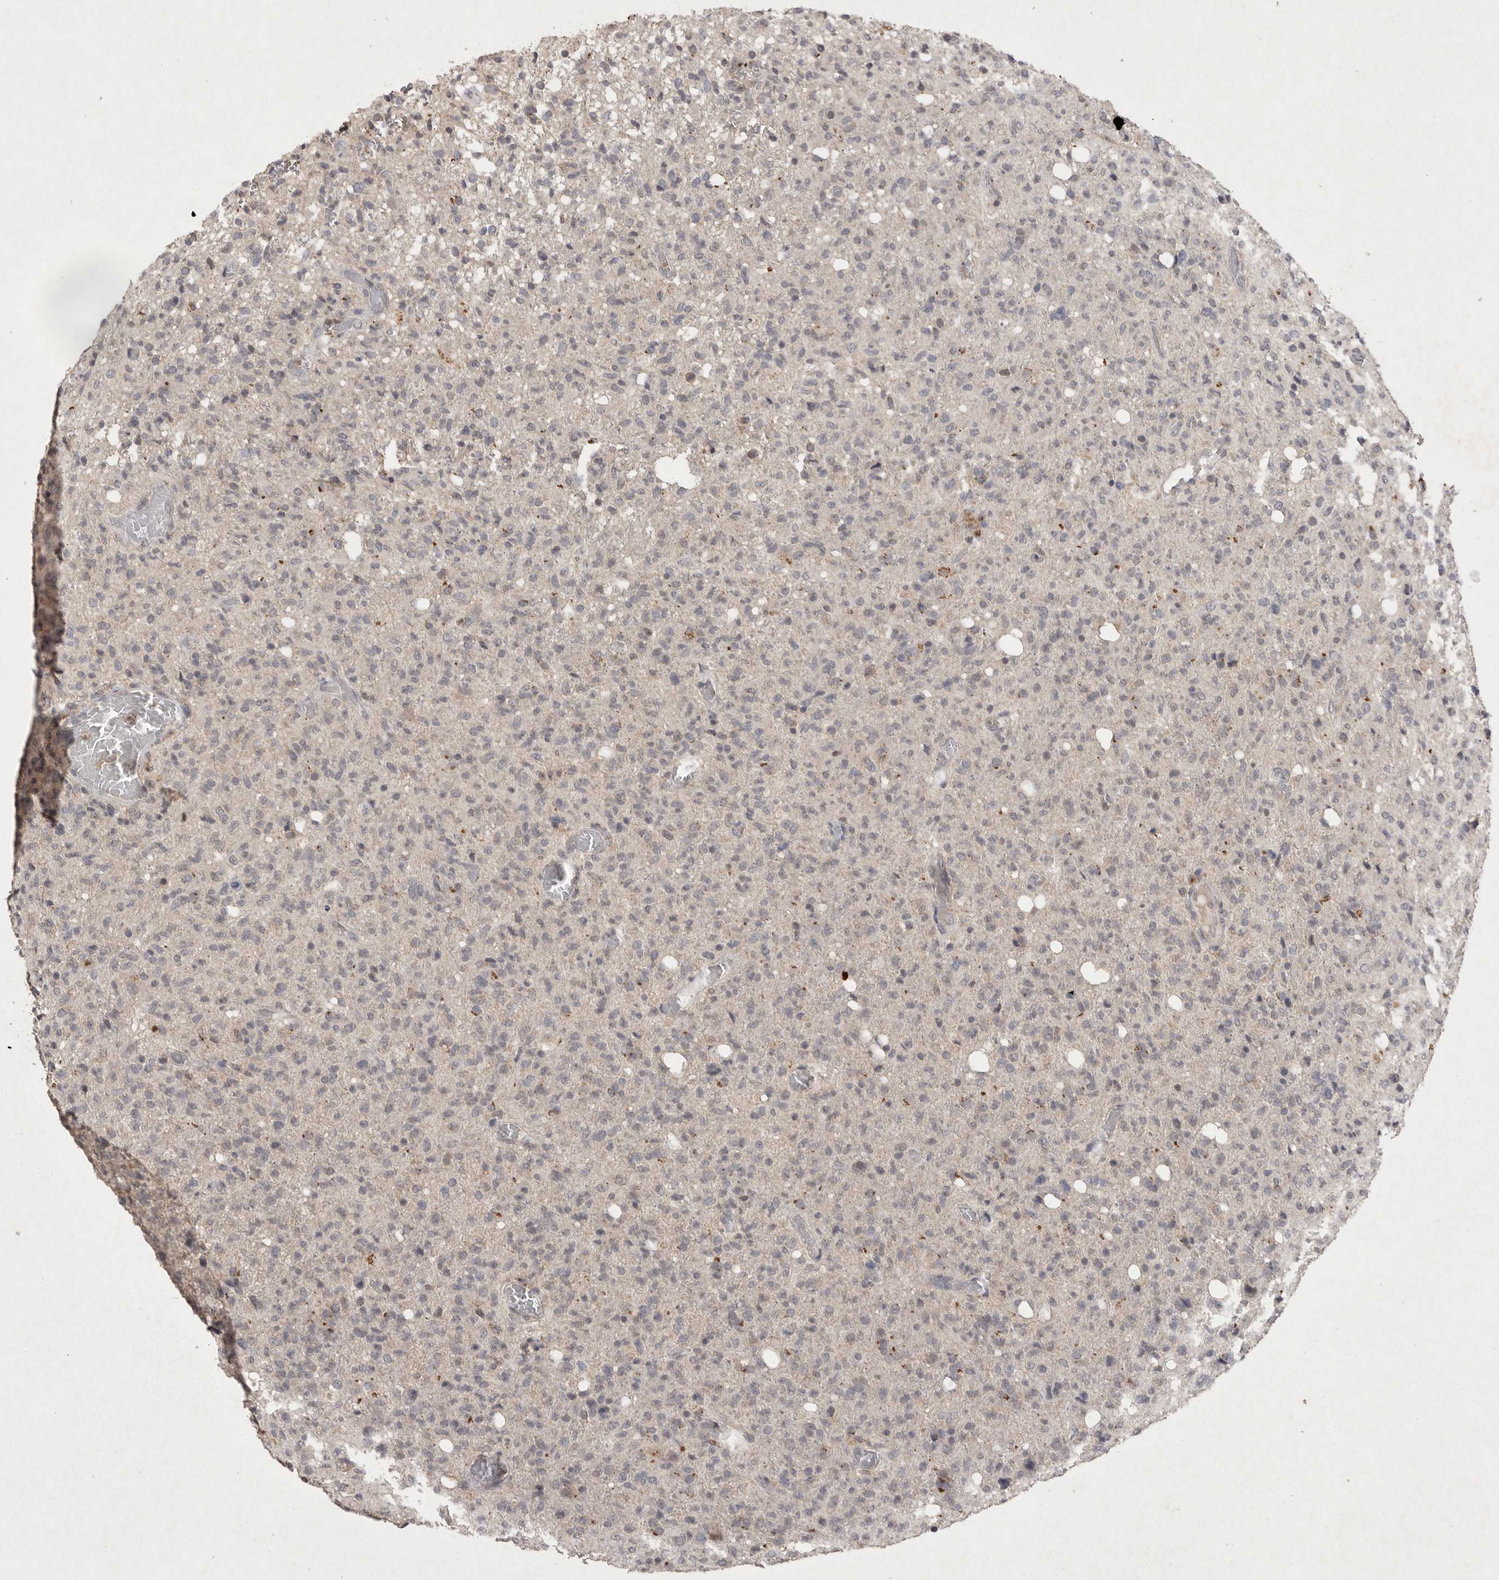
{"staining": {"intensity": "negative", "quantity": "none", "location": "none"}, "tissue": "glioma", "cell_type": "Tumor cells", "image_type": "cancer", "snomed": [{"axis": "morphology", "description": "Glioma, malignant, High grade"}, {"axis": "topography", "description": "Brain"}], "caption": "Human high-grade glioma (malignant) stained for a protein using immunohistochemistry reveals no staining in tumor cells.", "gene": "APLNR", "patient": {"sex": "female", "age": 57}}